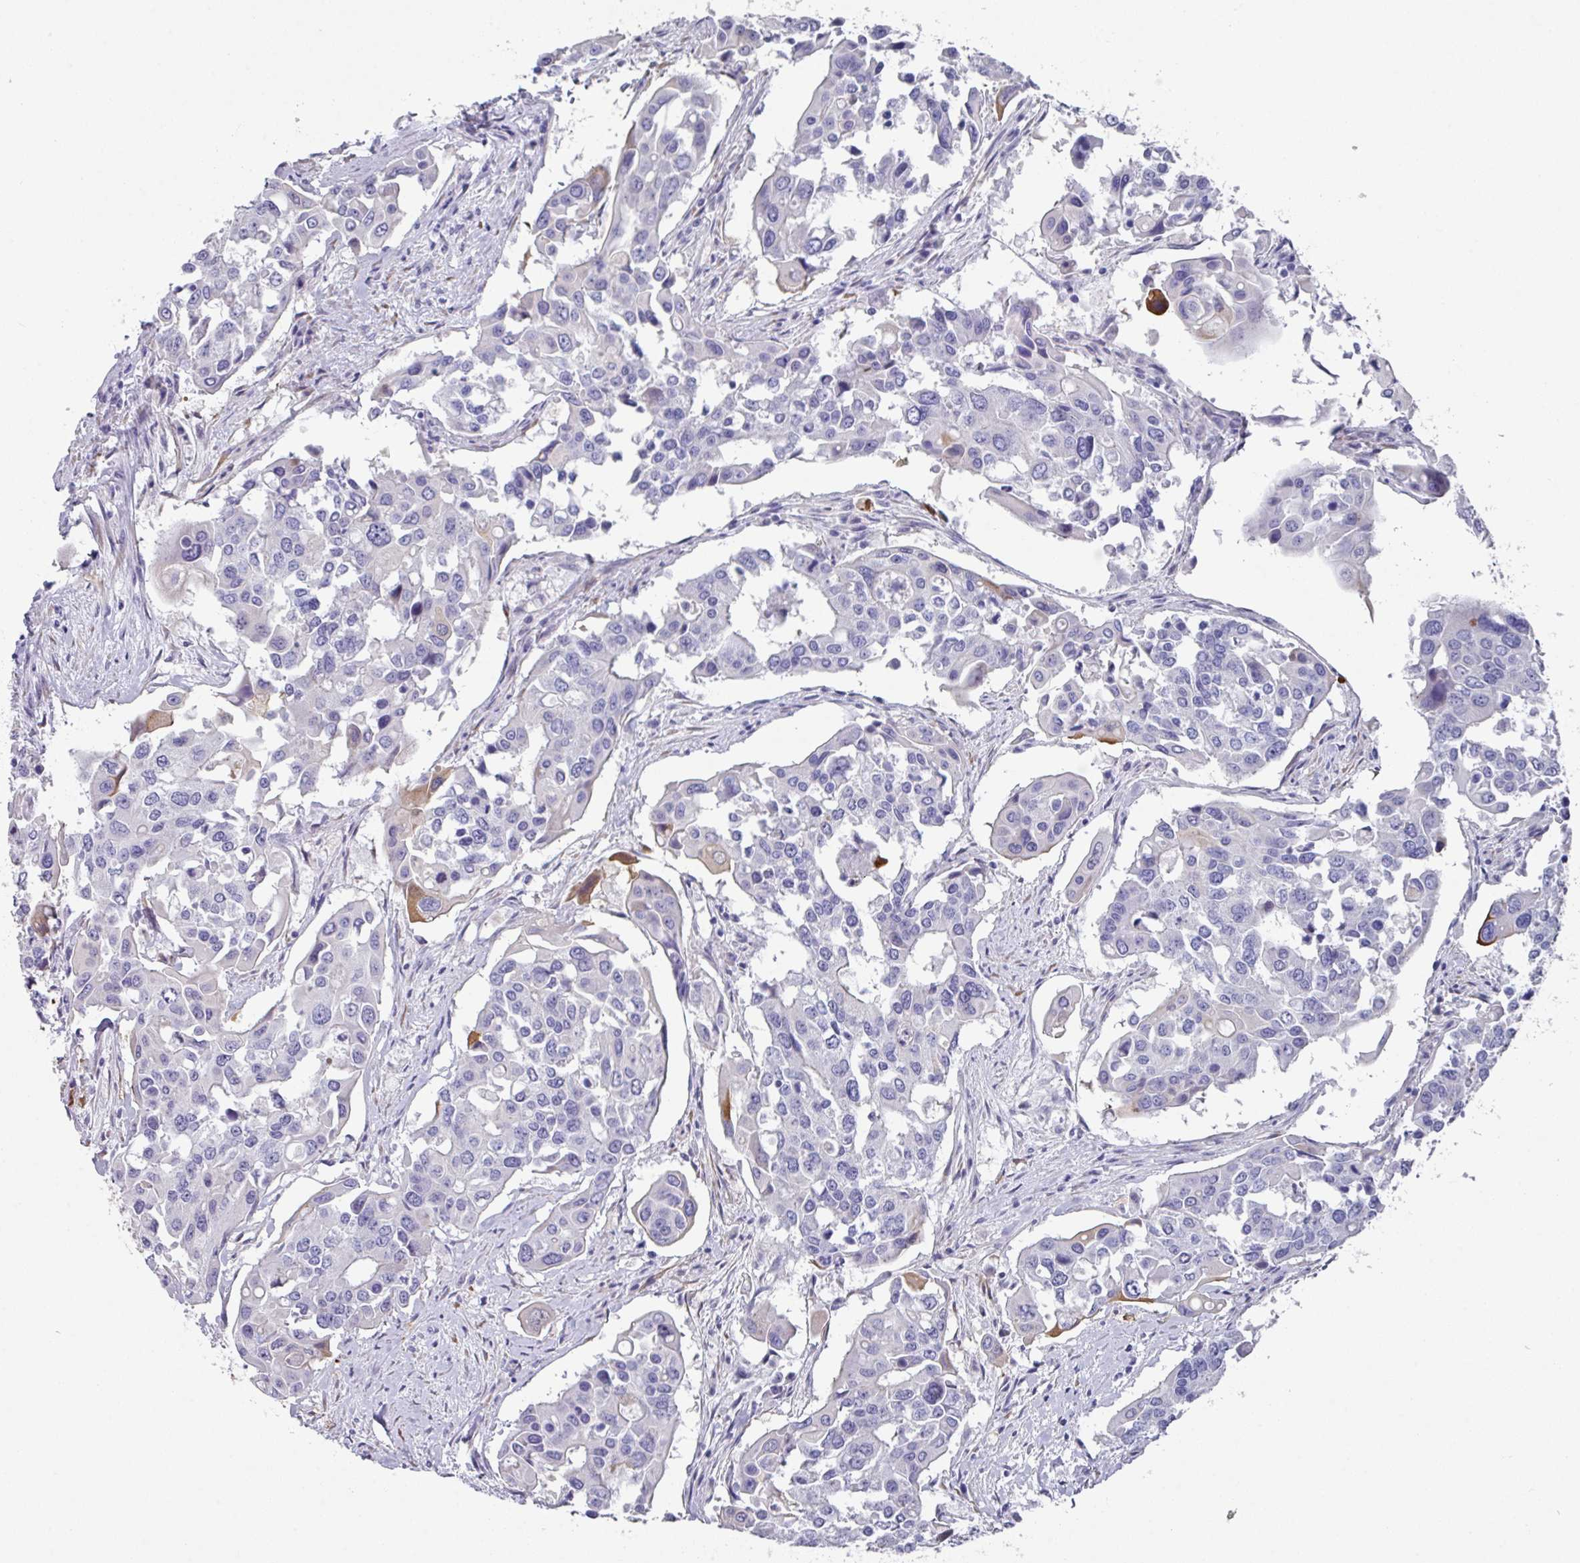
{"staining": {"intensity": "negative", "quantity": "none", "location": "none"}, "tissue": "colorectal cancer", "cell_type": "Tumor cells", "image_type": "cancer", "snomed": [{"axis": "morphology", "description": "Adenocarcinoma, NOS"}, {"axis": "topography", "description": "Colon"}], "caption": "Tumor cells show no significant expression in adenocarcinoma (colorectal).", "gene": "PEX10", "patient": {"sex": "male", "age": 77}}